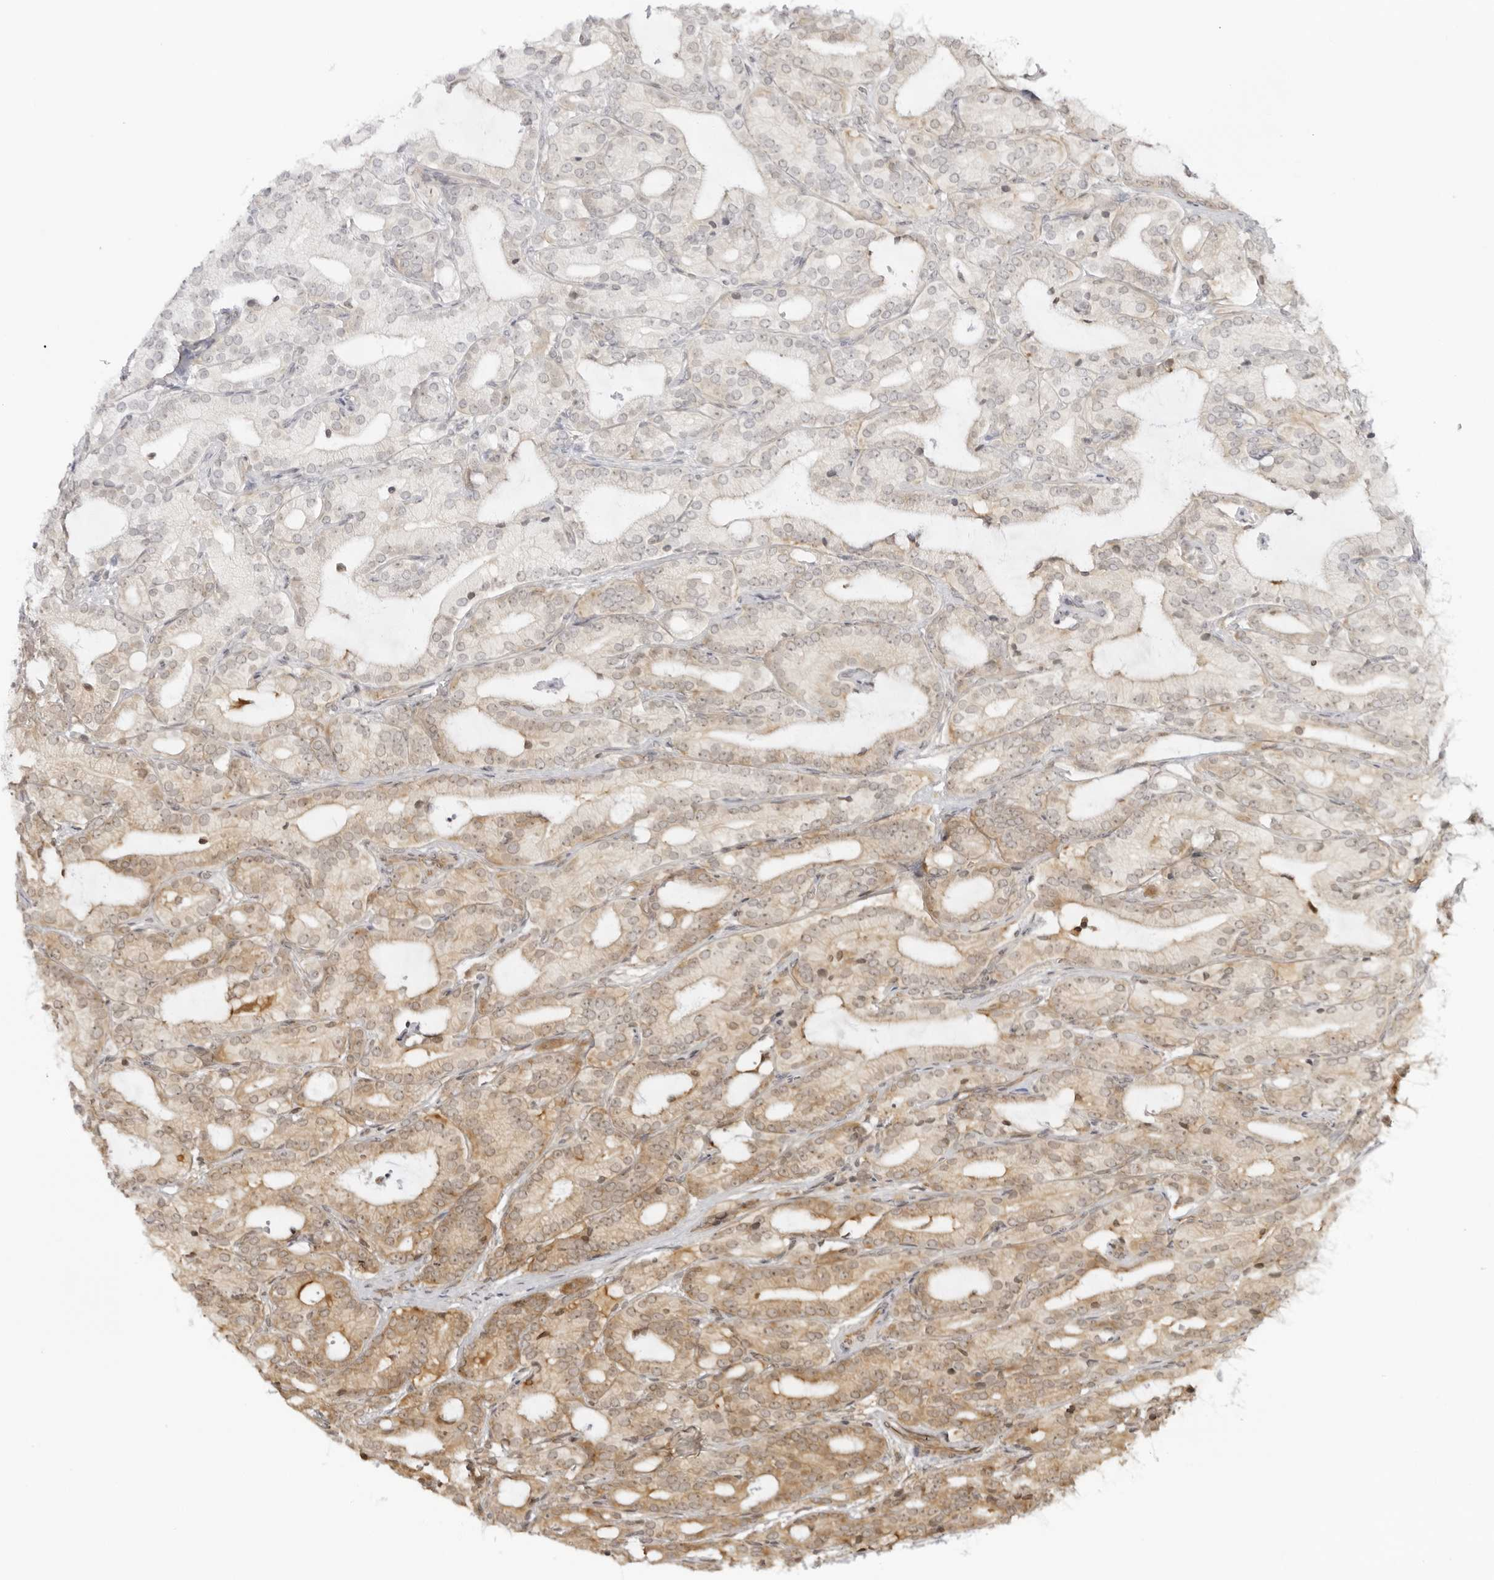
{"staining": {"intensity": "moderate", "quantity": ">75%", "location": "cytoplasmic/membranous"}, "tissue": "prostate cancer", "cell_type": "Tumor cells", "image_type": "cancer", "snomed": [{"axis": "morphology", "description": "Adenocarcinoma, High grade"}, {"axis": "topography", "description": "Prostate"}], "caption": "Immunohistochemical staining of human high-grade adenocarcinoma (prostate) shows moderate cytoplasmic/membranous protein positivity in about >75% of tumor cells.", "gene": "PRRC2C", "patient": {"sex": "male", "age": 57}}